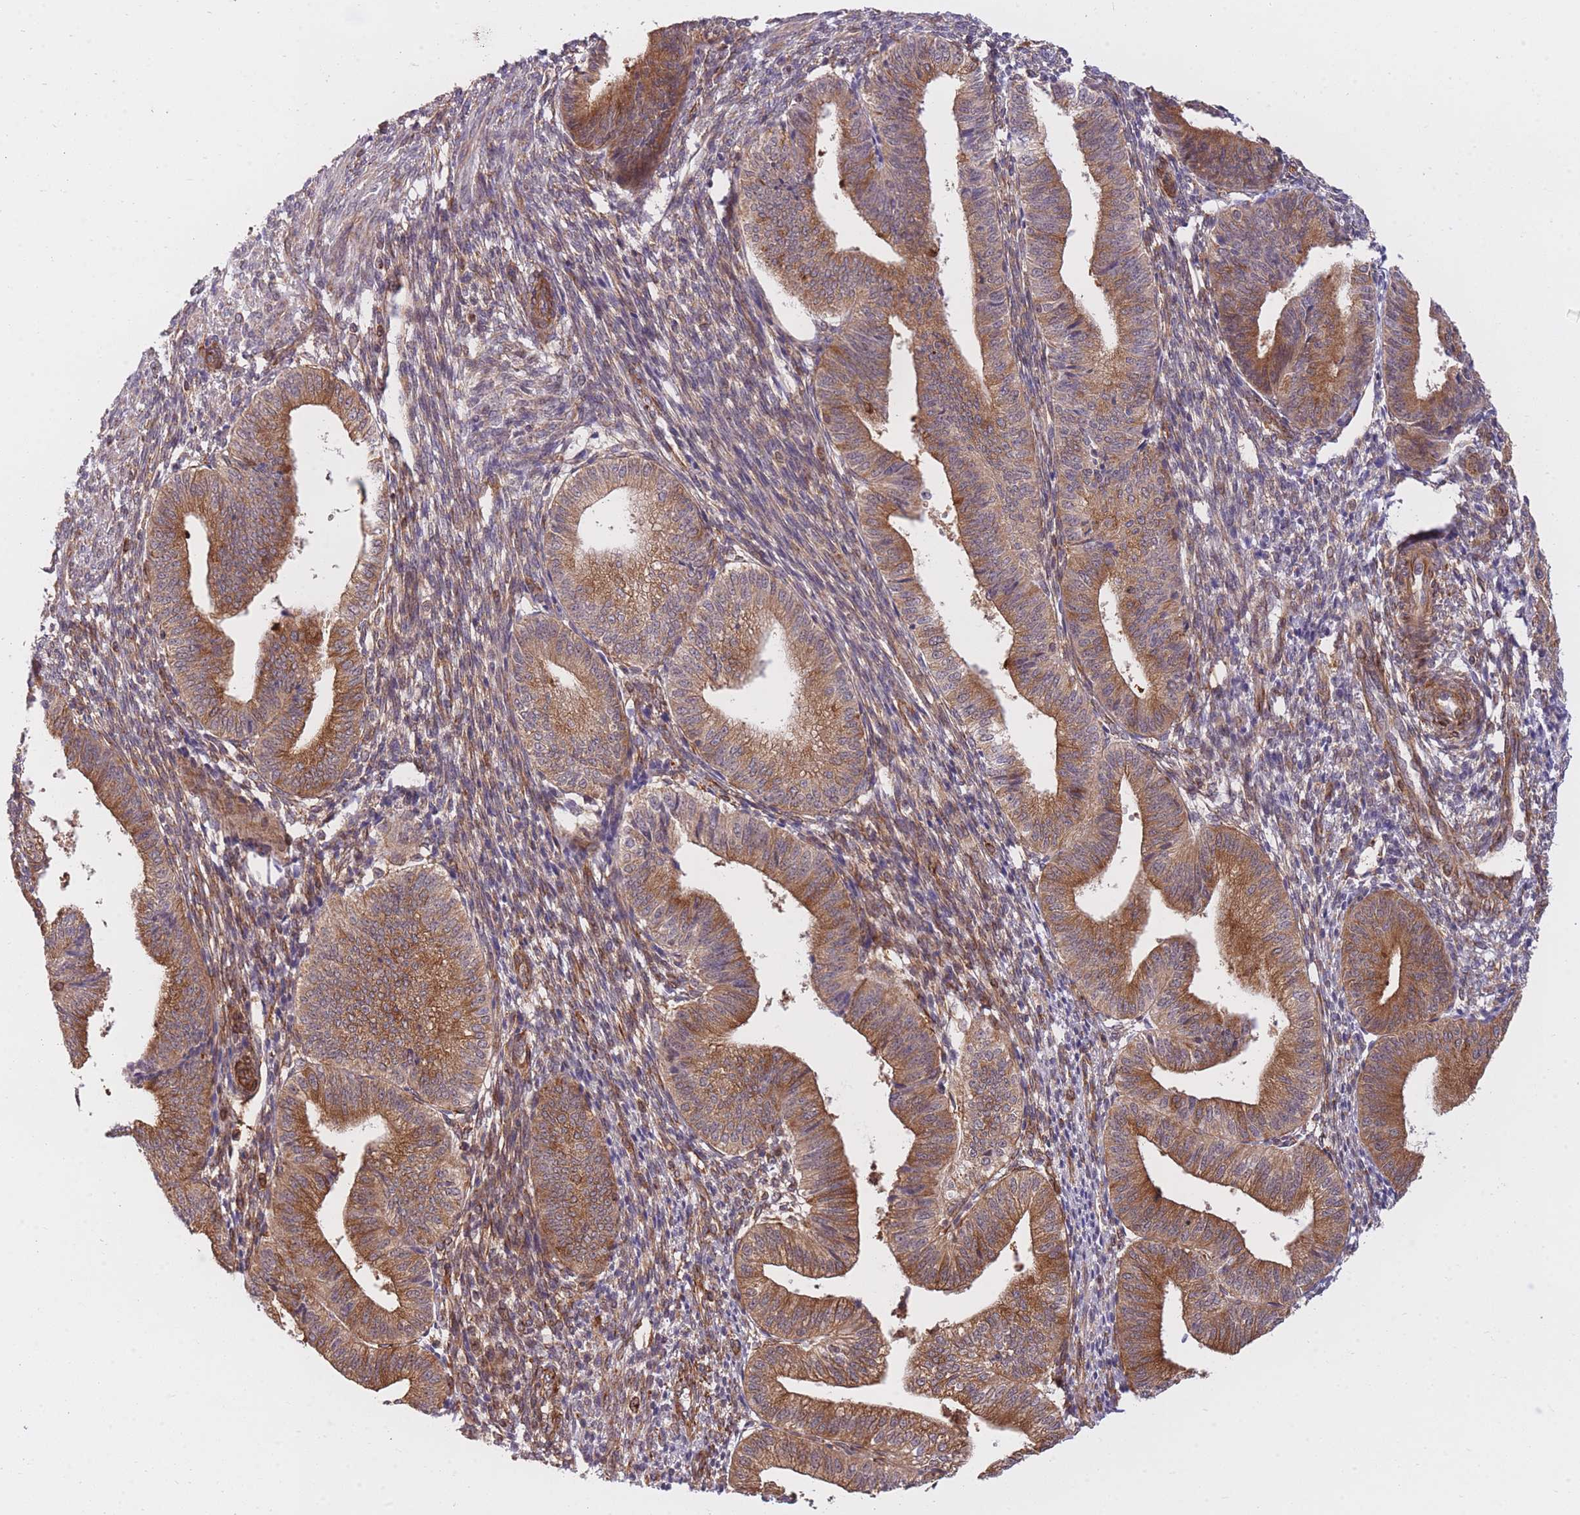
{"staining": {"intensity": "moderate", "quantity": "25%-75%", "location": "cytoplasmic/membranous"}, "tissue": "endometrium", "cell_type": "Cells in endometrial stroma", "image_type": "normal", "snomed": [{"axis": "morphology", "description": "Normal tissue, NOS"}, {"axis": "topography", "description": "Endometrium"}], "caption": "Immunohistochemical staining of unremarkable endometrium displays medium levels of moderate cytoplasmic/membranous staining in approximately 25%-75% of cells in endometrial stroma.", "gene": "EXOSC8", "patient": {"sex": "female", "age": 34}}